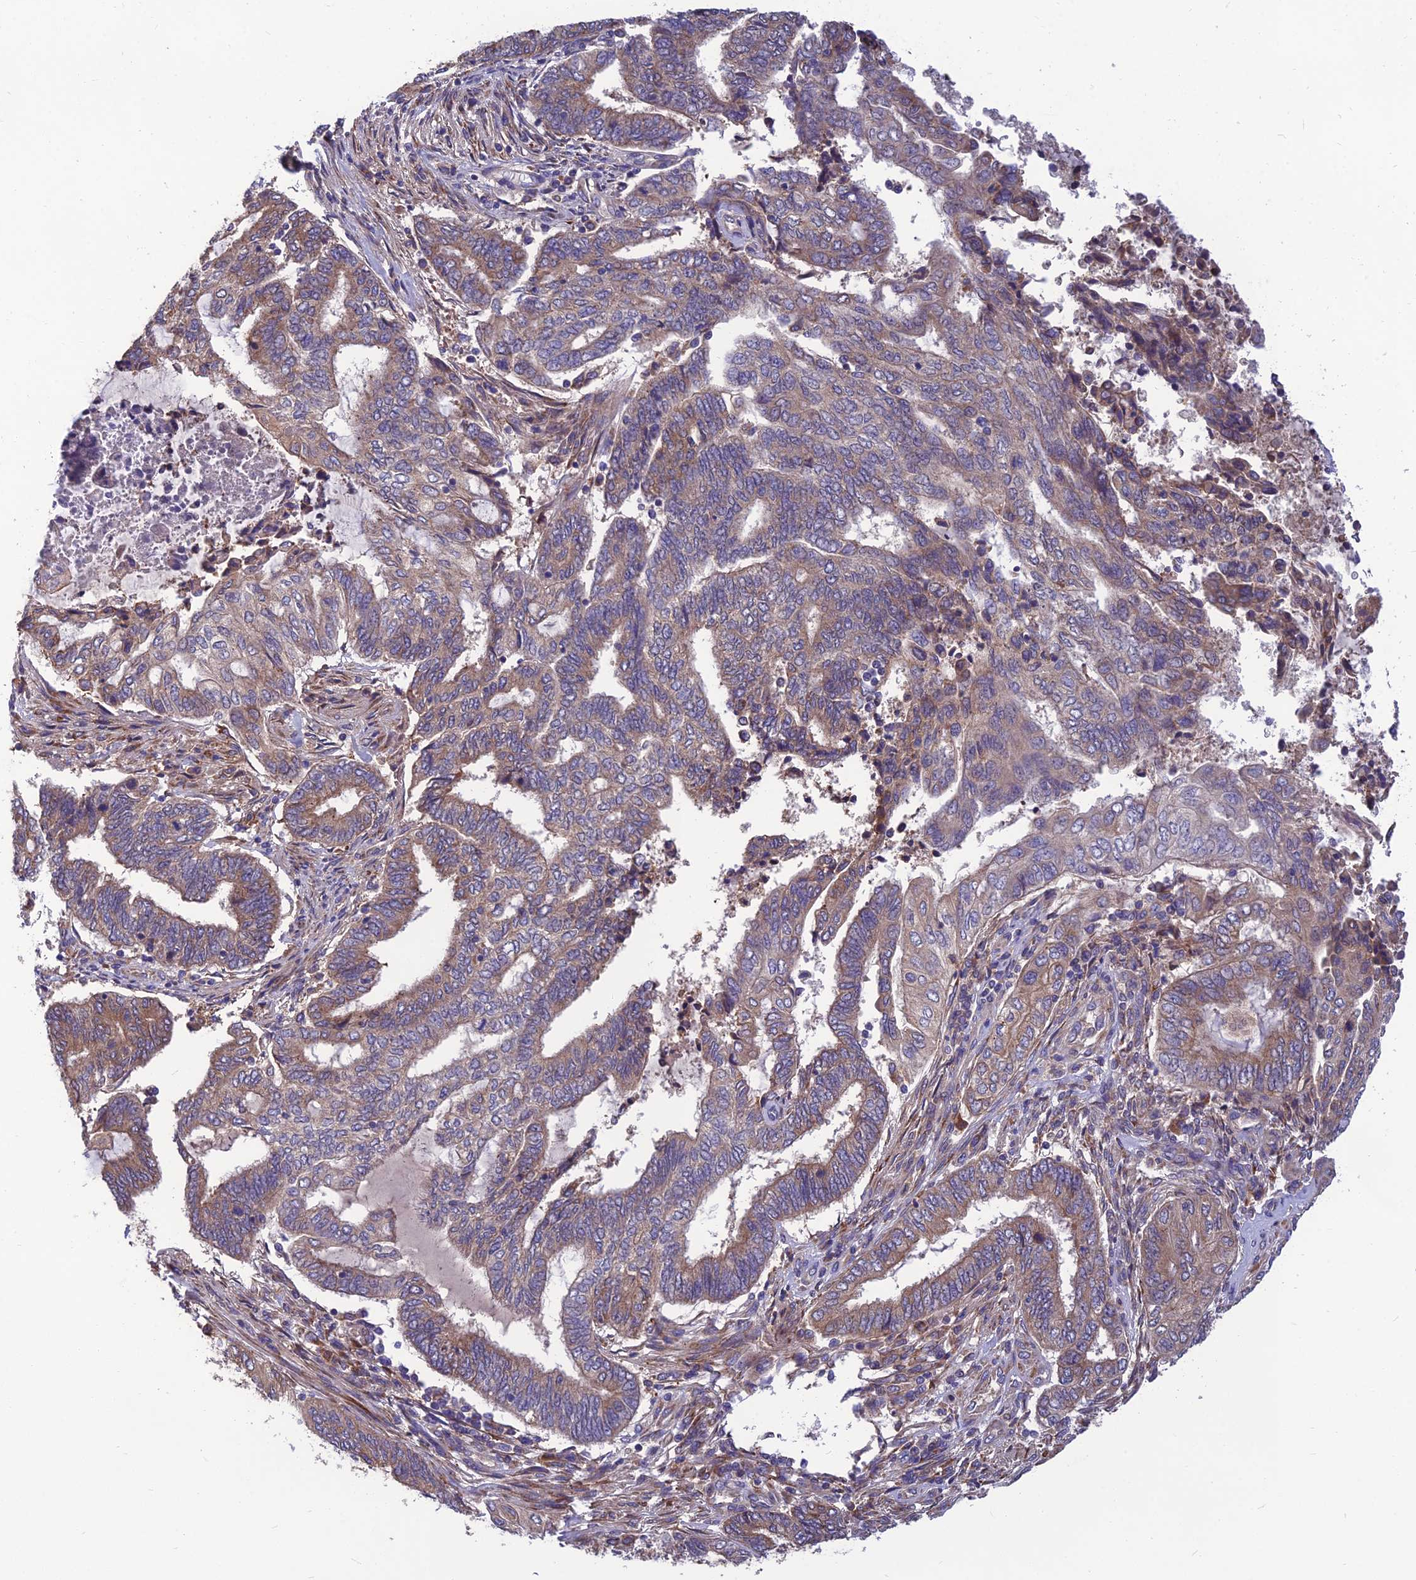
{"staining": {"intensity": "moderate", "quantity": "25%-75%", "location": "cytoplasmic/membranous"}, "tissue": "endometrial cancer", "cell_type": "Tumor cells", "image_type": "cancer", "snomed": [{"axis": "morphology", "description": "Adenocarcinoma, NOS"}, {"axis": "topography", "description": "Uterus"}, {"axis": "topography", "description": "Endometrium"}], "caption": "Immunohistochemical staining of adenocarcinoma (endometrial) shows medium levels of moderate cytoplasmic/membranous positivity in about 25%-75% of tumor cells. The staining is performed using DAB brown chromogen to label protein expression. The nuclei are counter-stained blue using hematoxylin.", "gene": "UMAD1", "patient": {"sex": "female", "age": 70}}